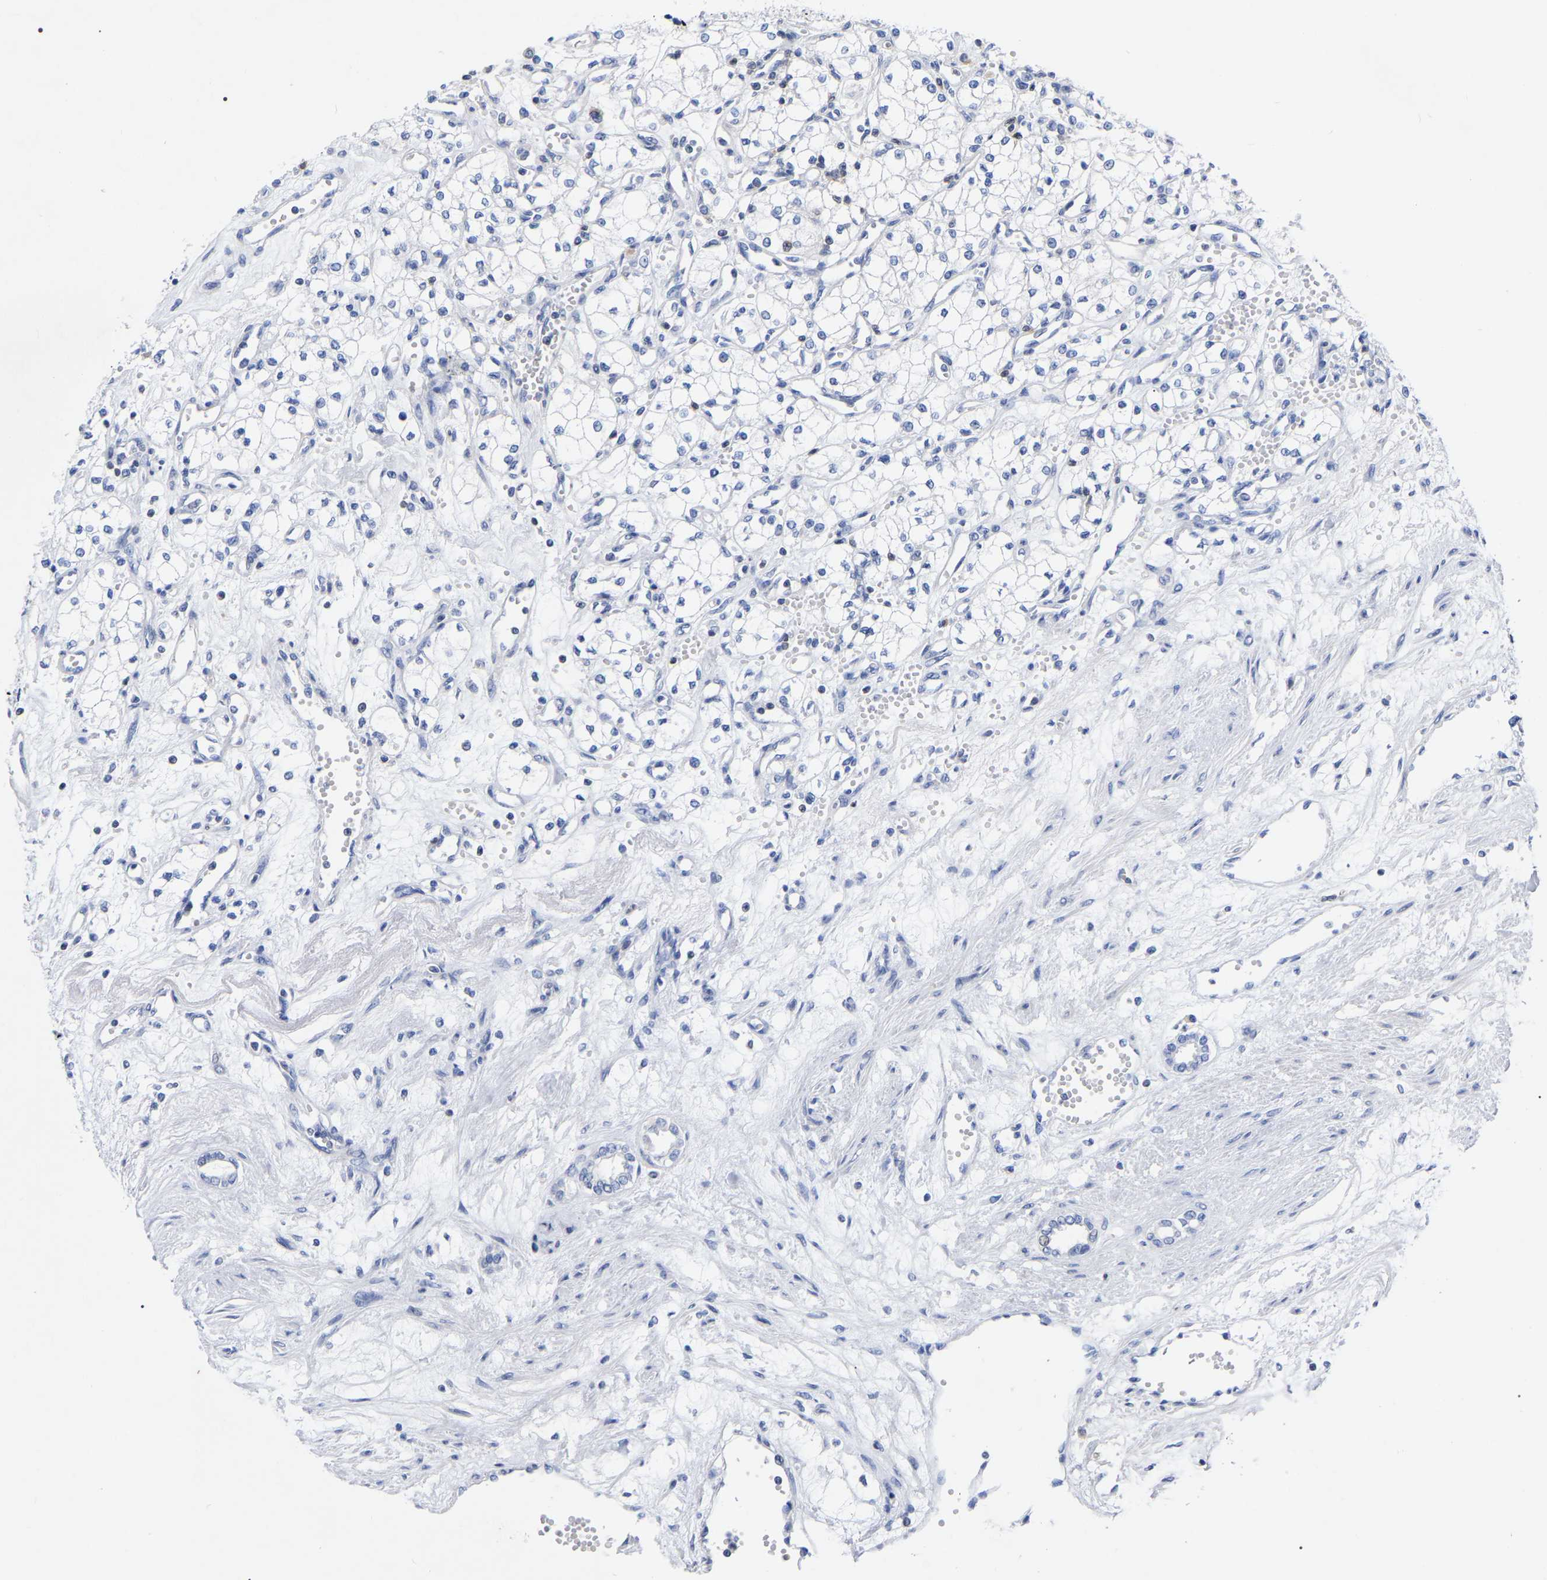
{"staining": {"intensity": "negative", "quantity": "none", "location": "none"}, "tissue": "renal cancer", "cell_type": "Tumor cells", "image_type": "cancer", "snomed": [{"axis": "morphology", "description": "Adenocarcinoma, NOS"}, {"axis": "topography", "description": "Kidney"}], "caption": "Human adenocarcinoma (renal) stained for a protein using immunohistochemistry displays no staining in tumor cells.", "gene": "PTPN7", "patient": {"sex": "male", "age": 59}}